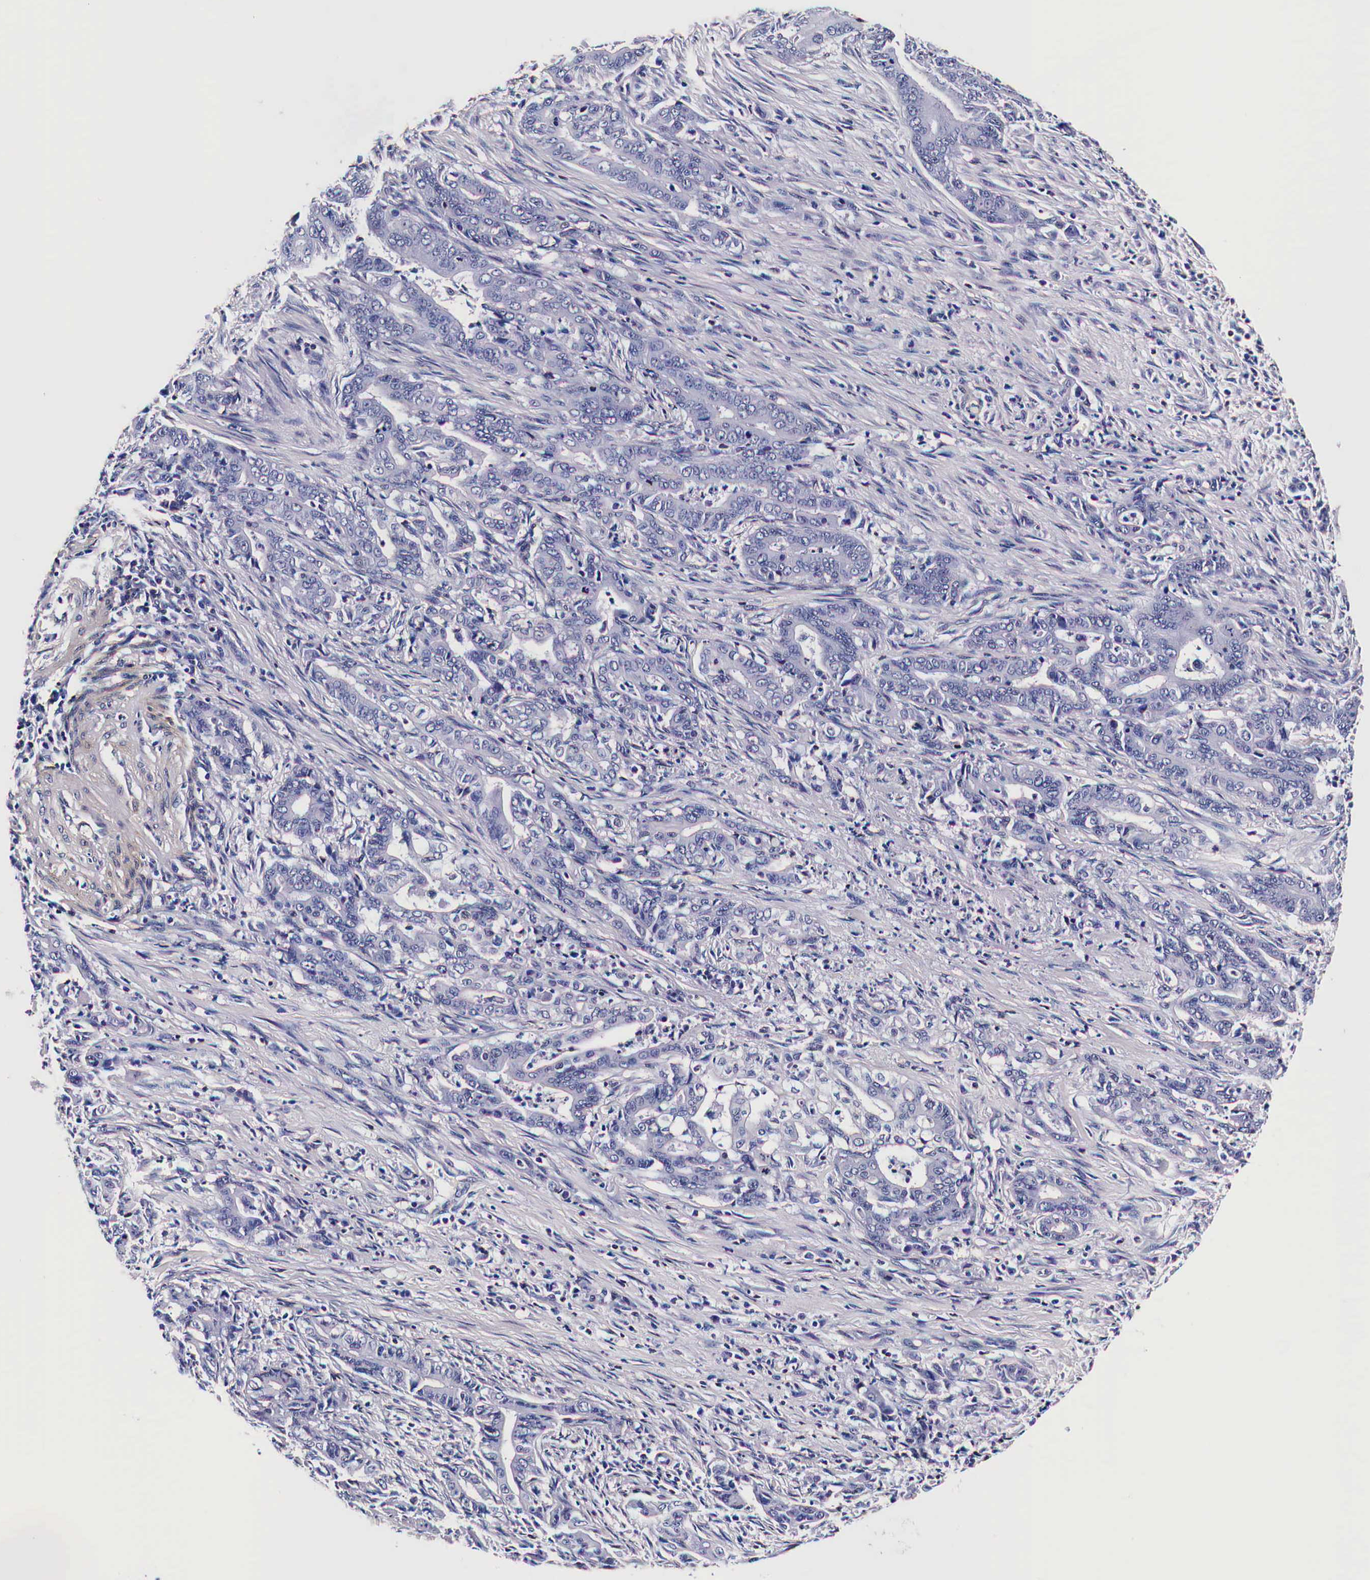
{"staining": {"intensity": "negative", "quantity": "none", "location": "none"}, "tissue": "stomach cancer", "cell_type": "Tumor cells", "image_type": "cancer", "snomed": [{"axis": "morphology", "description": "Adenocarcinoma, NOS"}, {"axis": "topography", "description": "Stomach"}], "caption": "Micrograph shows no protein staining in tumor cells of stomach cancer (adenocarcinoma) tissue.", "gene": "HSPB1", "patient": {"sex": "female", "age": 76}}